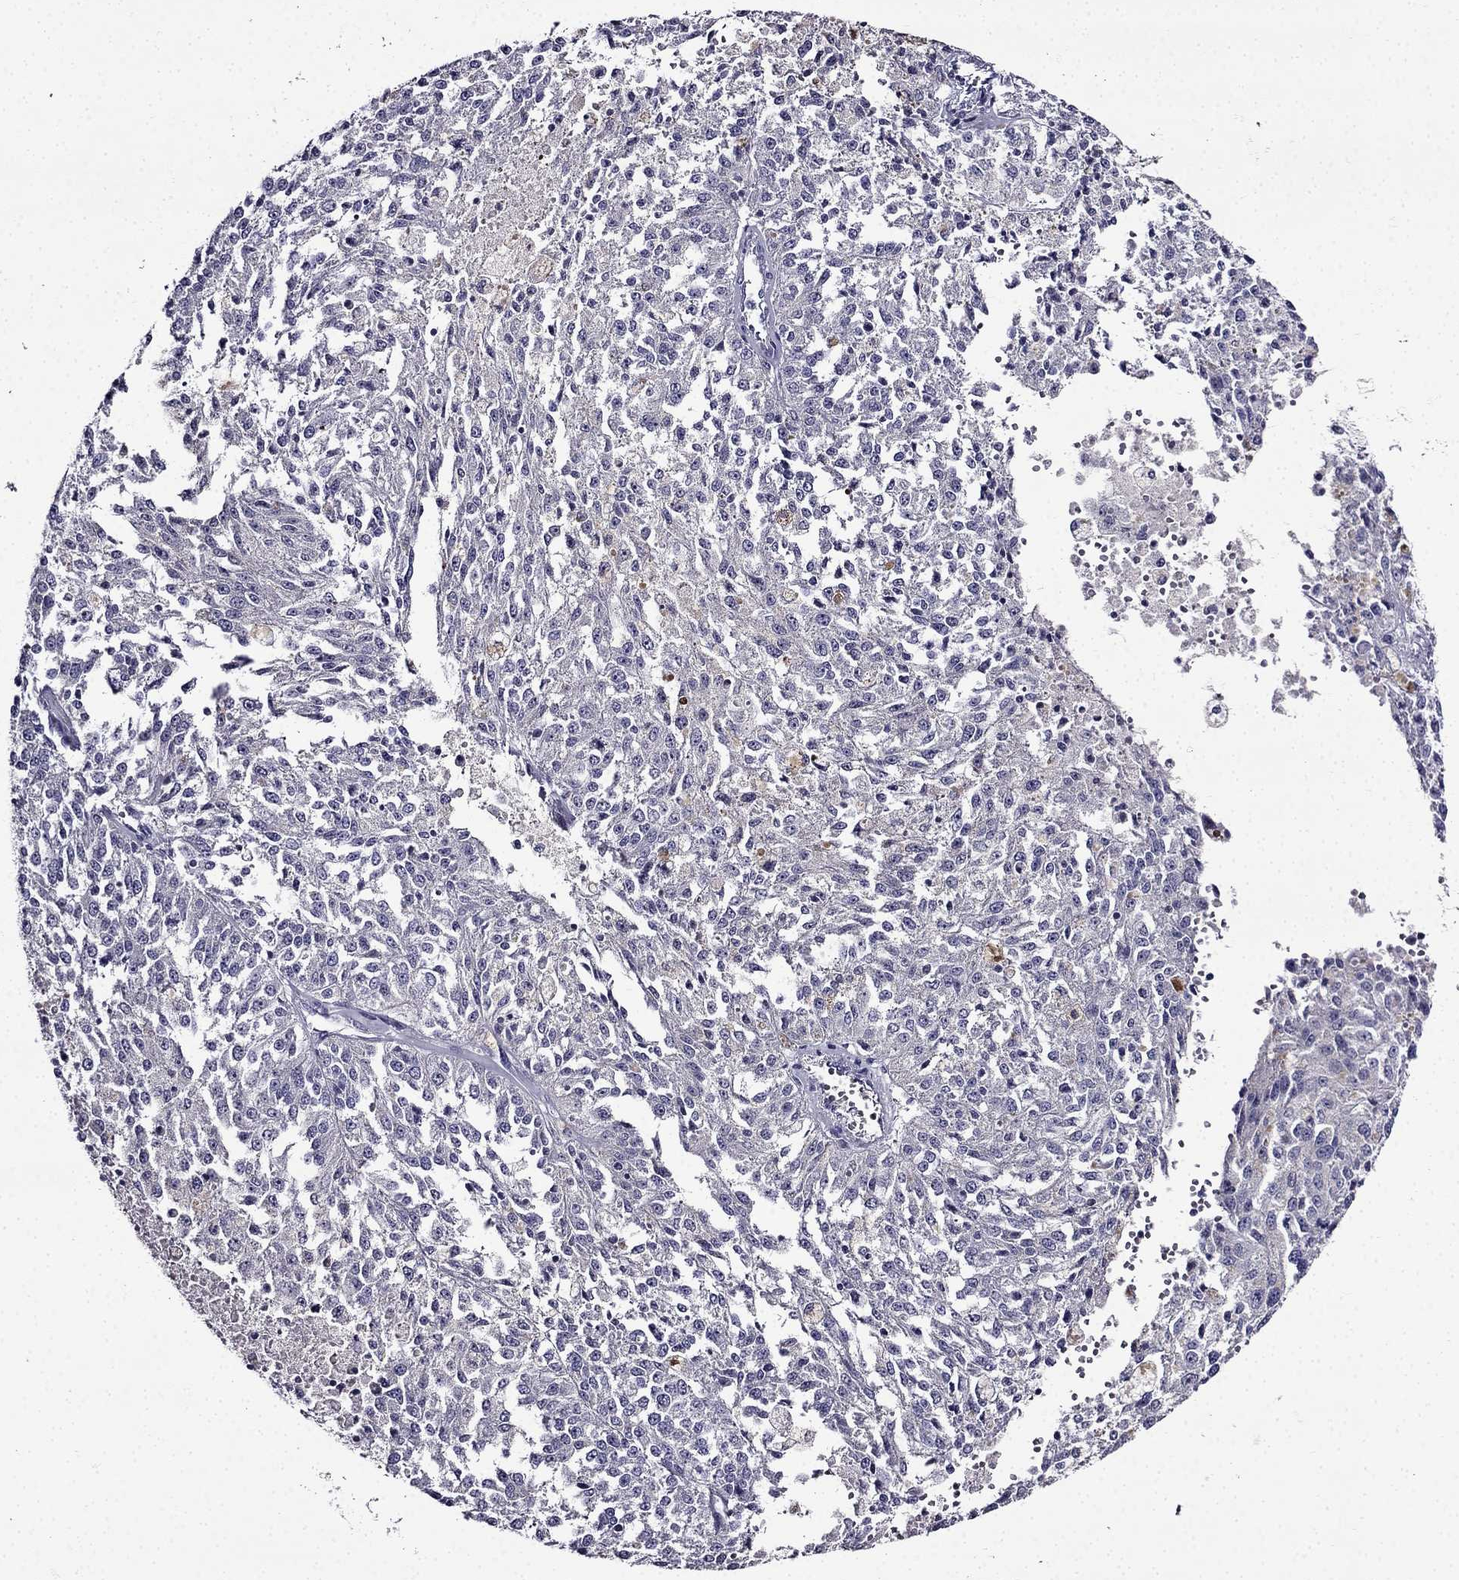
{"staining": {"intensity": "negative", "quantity": "none", "location": "none"}, "tissue": "melanoma", "cell_type": "Tumor cells", "image_type": "cancer", "snomed": [{"axis": "morphology", "description": "Malignant melanoma, Metastatic site"}, {"axis": "topography", "description": "Lymph node"}], "caption": "Malignant melanoma (metastatic site) stained for a protein using IHC demonstrates no expression tumor cells.", "gene": "TMEM266", "patient": {"sex": "female", "age": 64}}